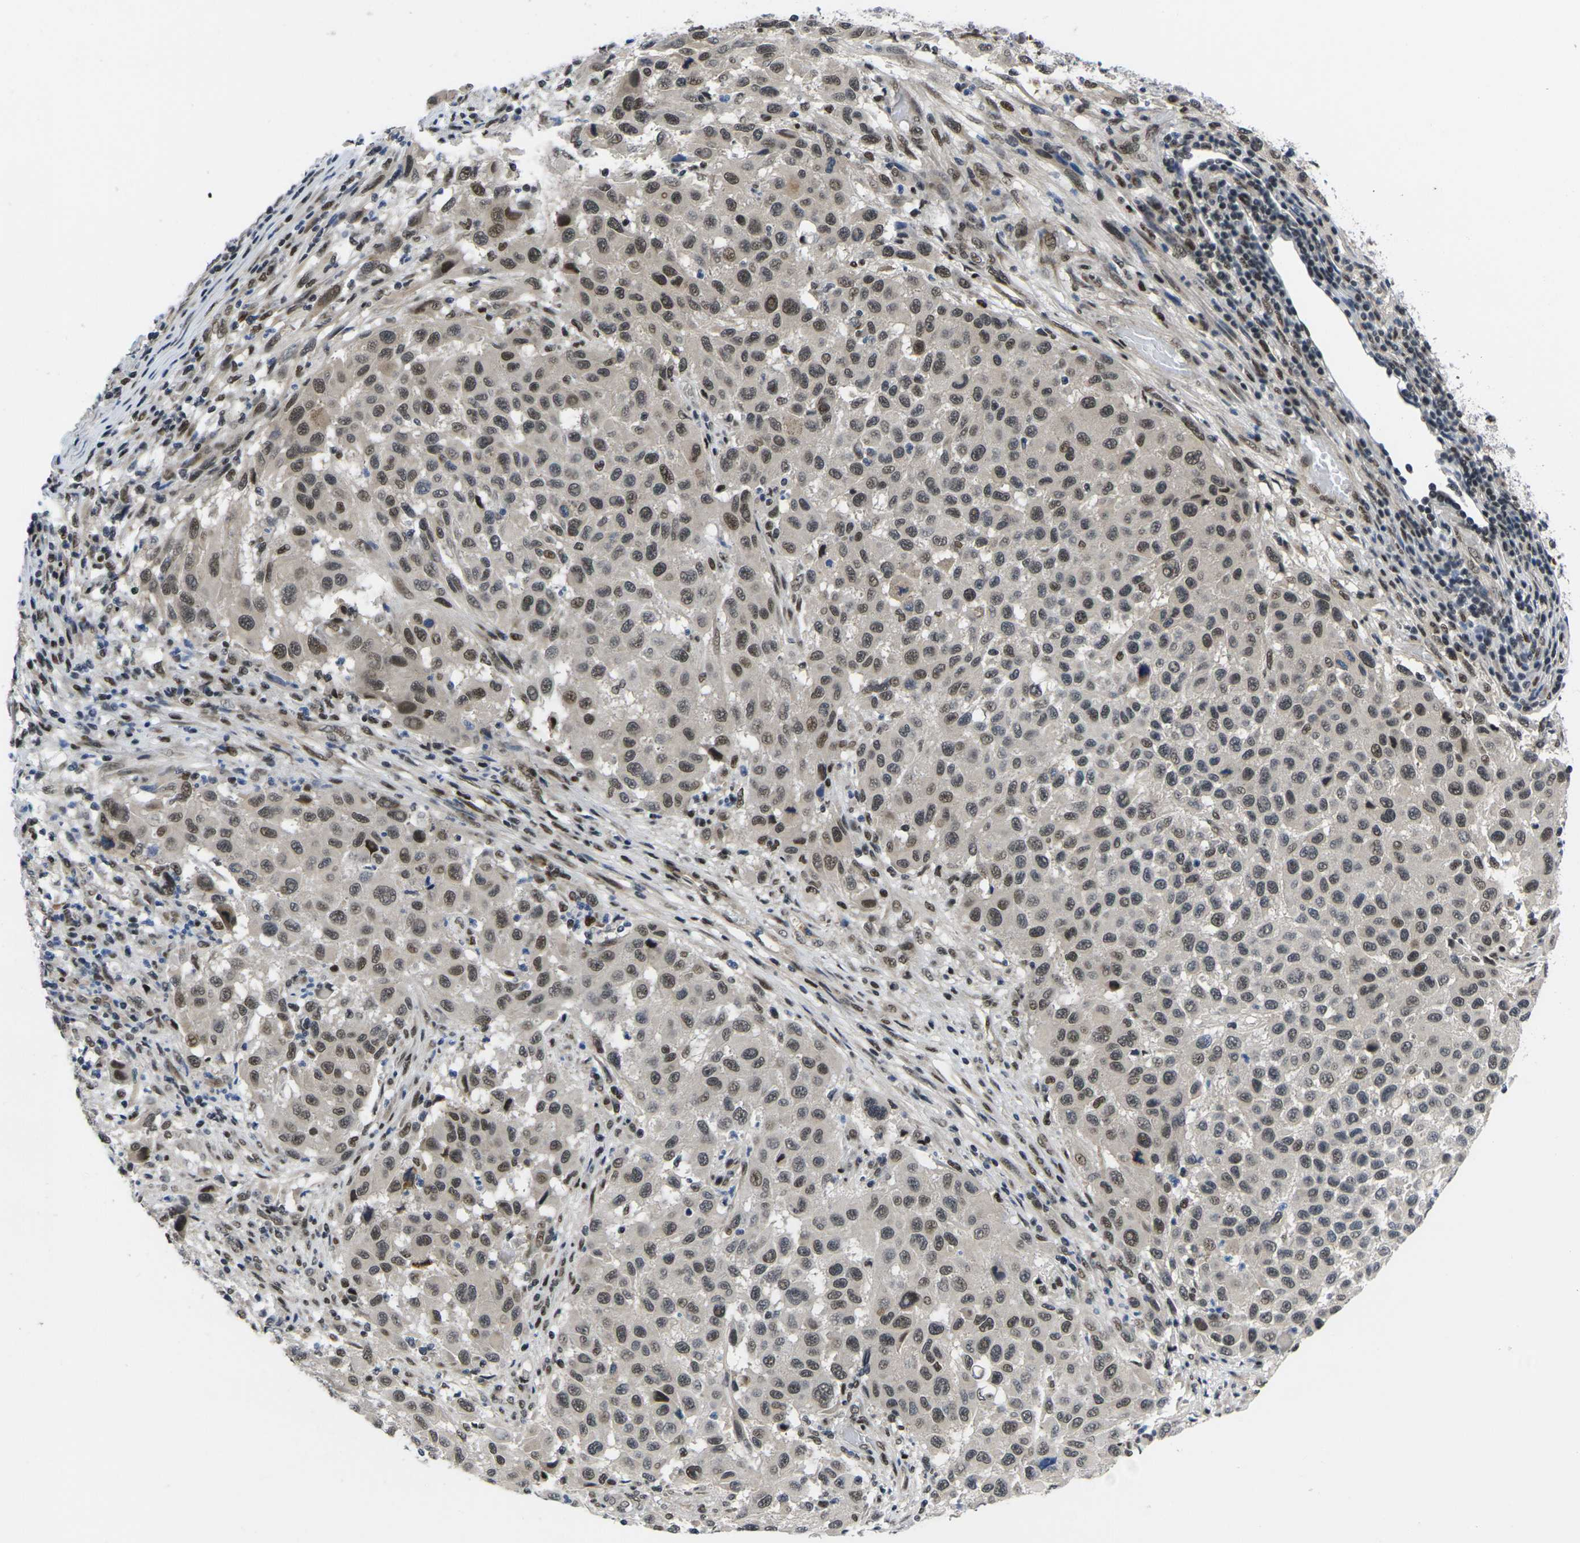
{"staining": {"intensity": "moderate", "quantity": ">75%", "location": "nuclear"}, "tissue": "melanoma", "cell_type": "Tumor cells", "image_type": "cancer", "snomed": [{"axis": "morphology", "description": "Malignant melanoma, Metastatic site"}, {"axis": "topography", "description": "Lymph node"}], "caption": "IHC photomicrograph of human melanoma stained for a protein (brown), which shows medium levels of moderate nuclear positivity in about >75% of tumor cells.", "gene": "RBM7", "patient": {"sex": "male", "age": 61}}